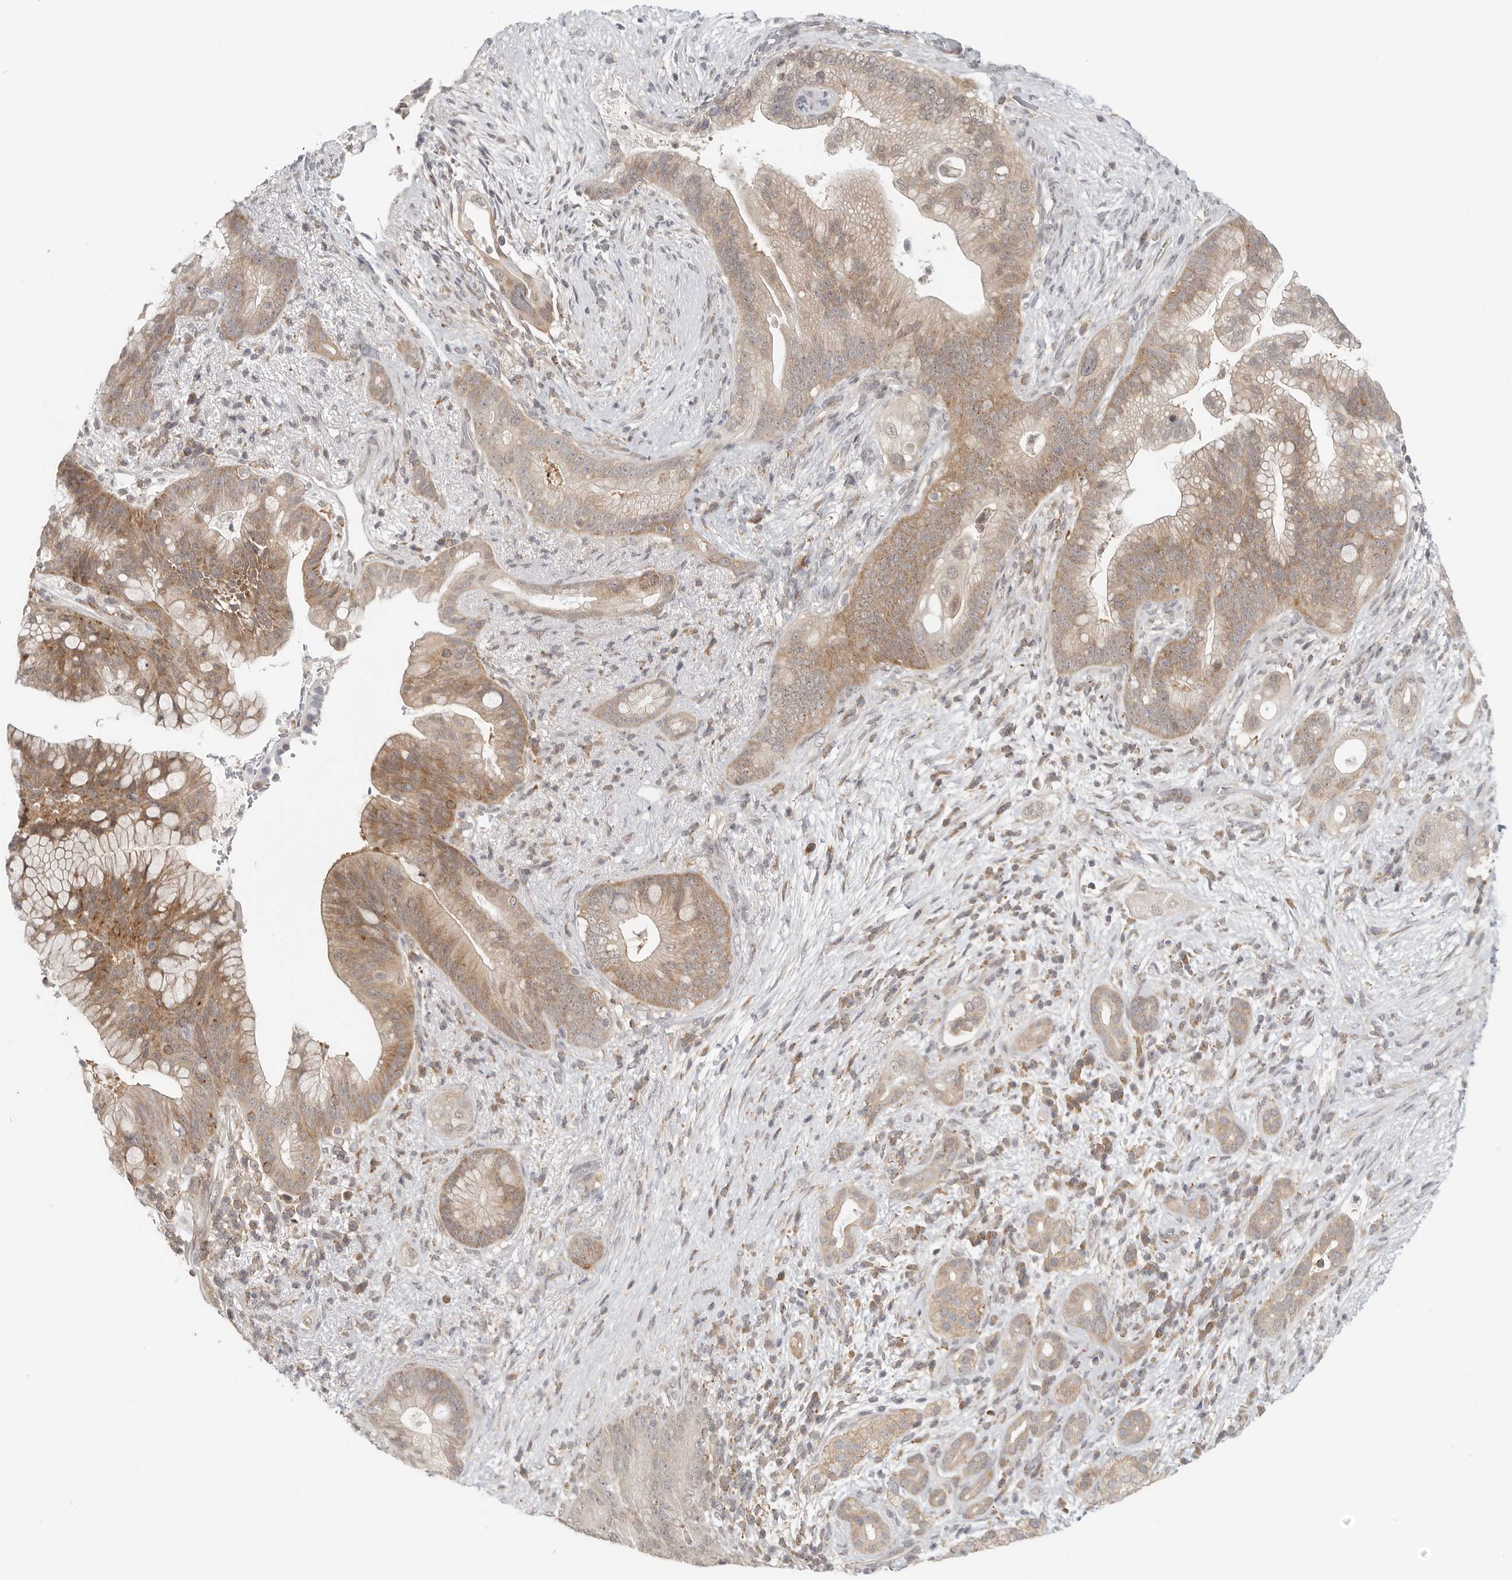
{"staining": {"intensity": "moderate", "quantity": "<25%", "location": "cytoplasmic/membranous"}, "tissue": "pancreatic cancer", "cell_type": "Tumor cells", "image_type": "cancer", "snomed": [{"axis": "morphology", "description": "Adenocarcinoma, NOS"}, {"axis": "topography", "description": "Pancreas"}], "caption": "A brown stain highlights moderate cytoplasmic/membranous positivity of a protein in human adenocarcinoma (pancreatic) tumor cells. (DAB (3,3'-diaminobenzidine) = brown stain, brightfield microscopy at high magnification).", "gene": "HDAC6", "patient": {"sex": "male", "age": 53}}